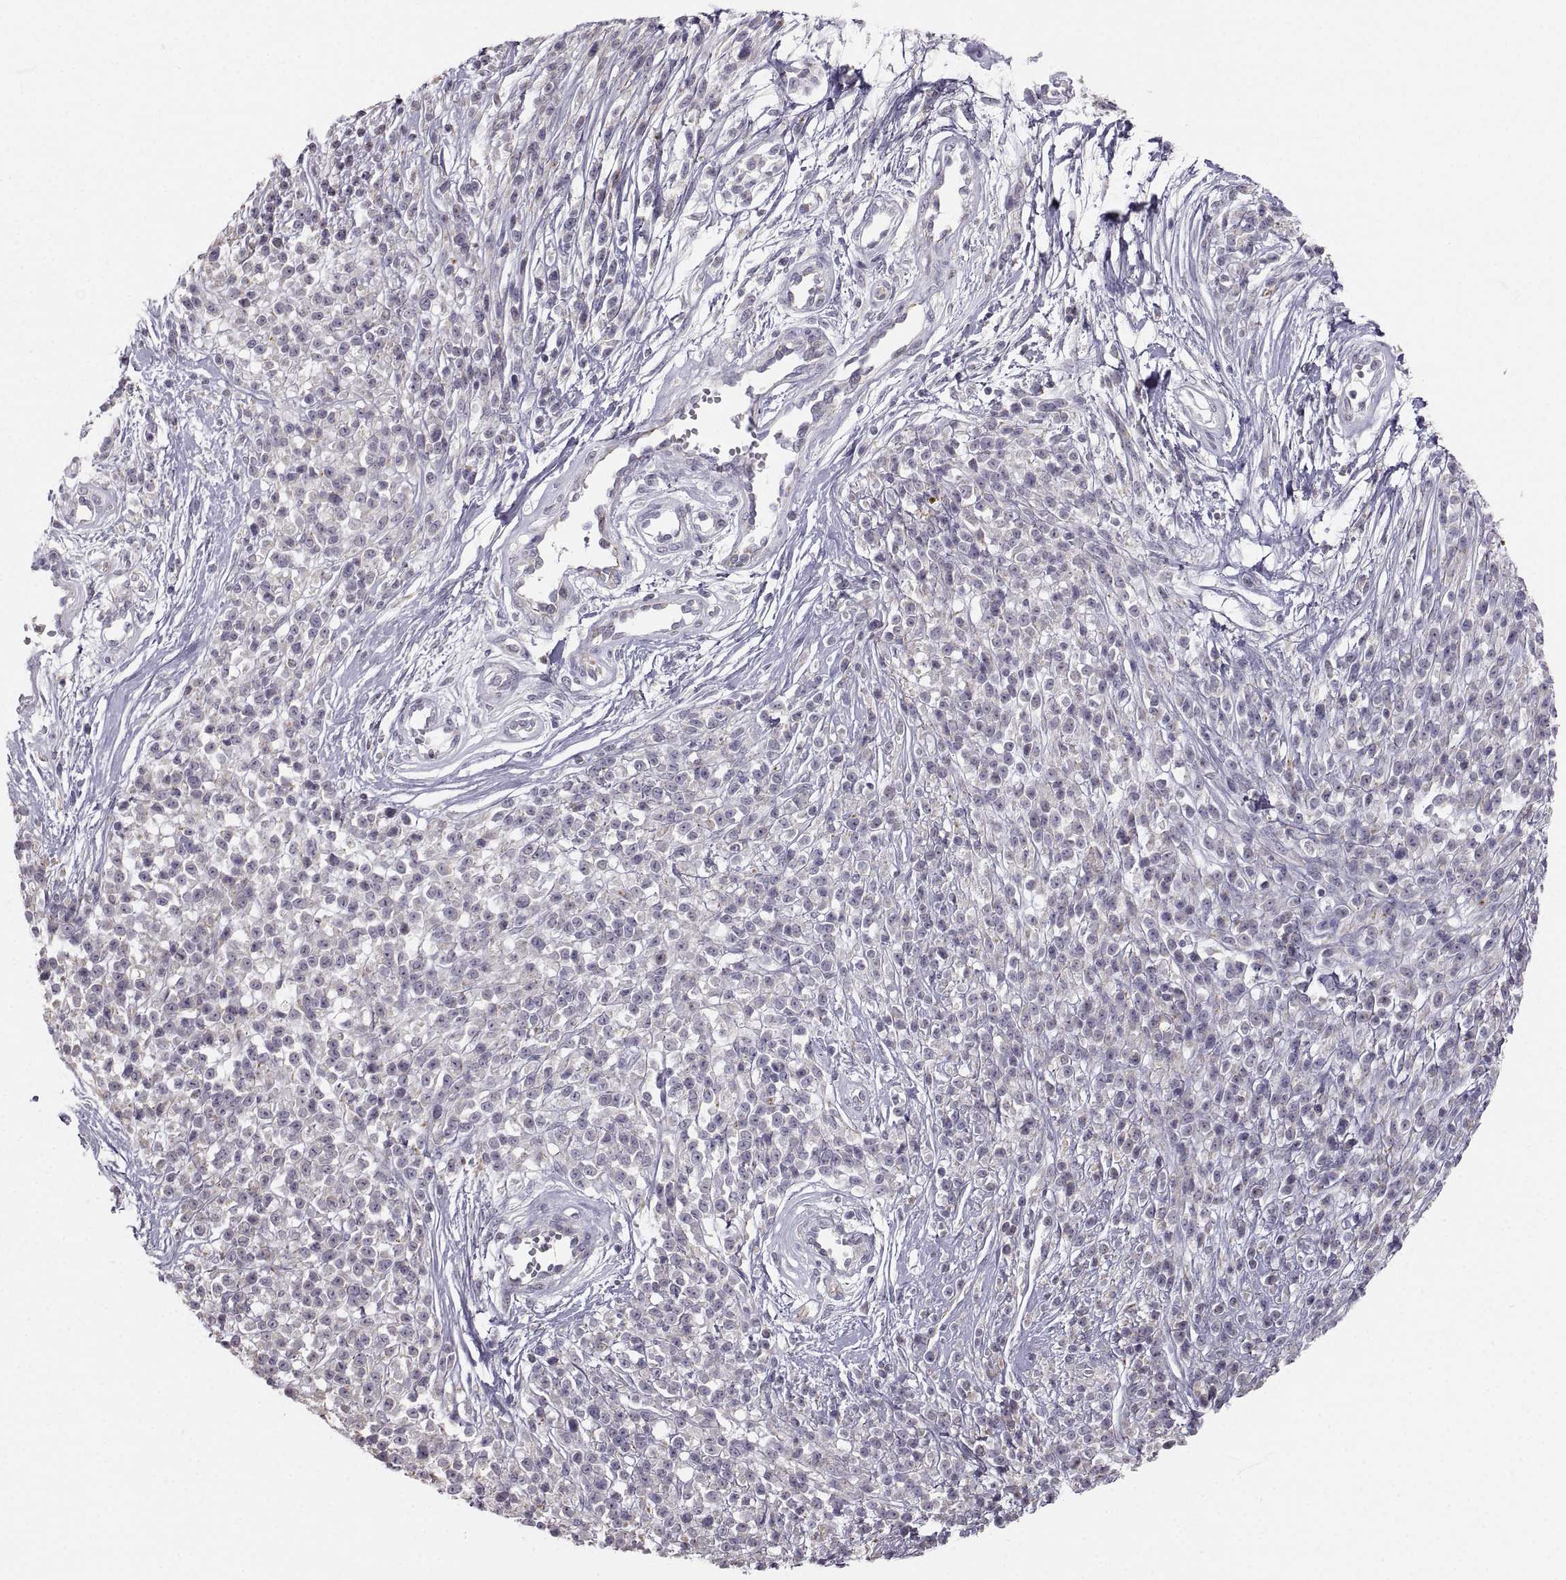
{"staining": {"intensity": "negative", "quantity": "none", "location": "none"}, "tissue": "melanoma", "cell_type": "Tumor cells", "image_type": "cancer", "snomed": [{"axis": "morphology", "description": "Malignant melanoma, NOS"}, {"axis": "topography", "description": "Skin"}, {"axis": "topography", "description": "Skin of trunk"}], "caption": "Tumor cells are negative for protein expression in human melanoma. The staining was performed using DAB to visualize the protein expression in brown, while the nuclei were stained in blue with hematoxylin (Magnification: 20x).", "gene": "ZNF185", "patient": {"sex": "male", "age": 74}}